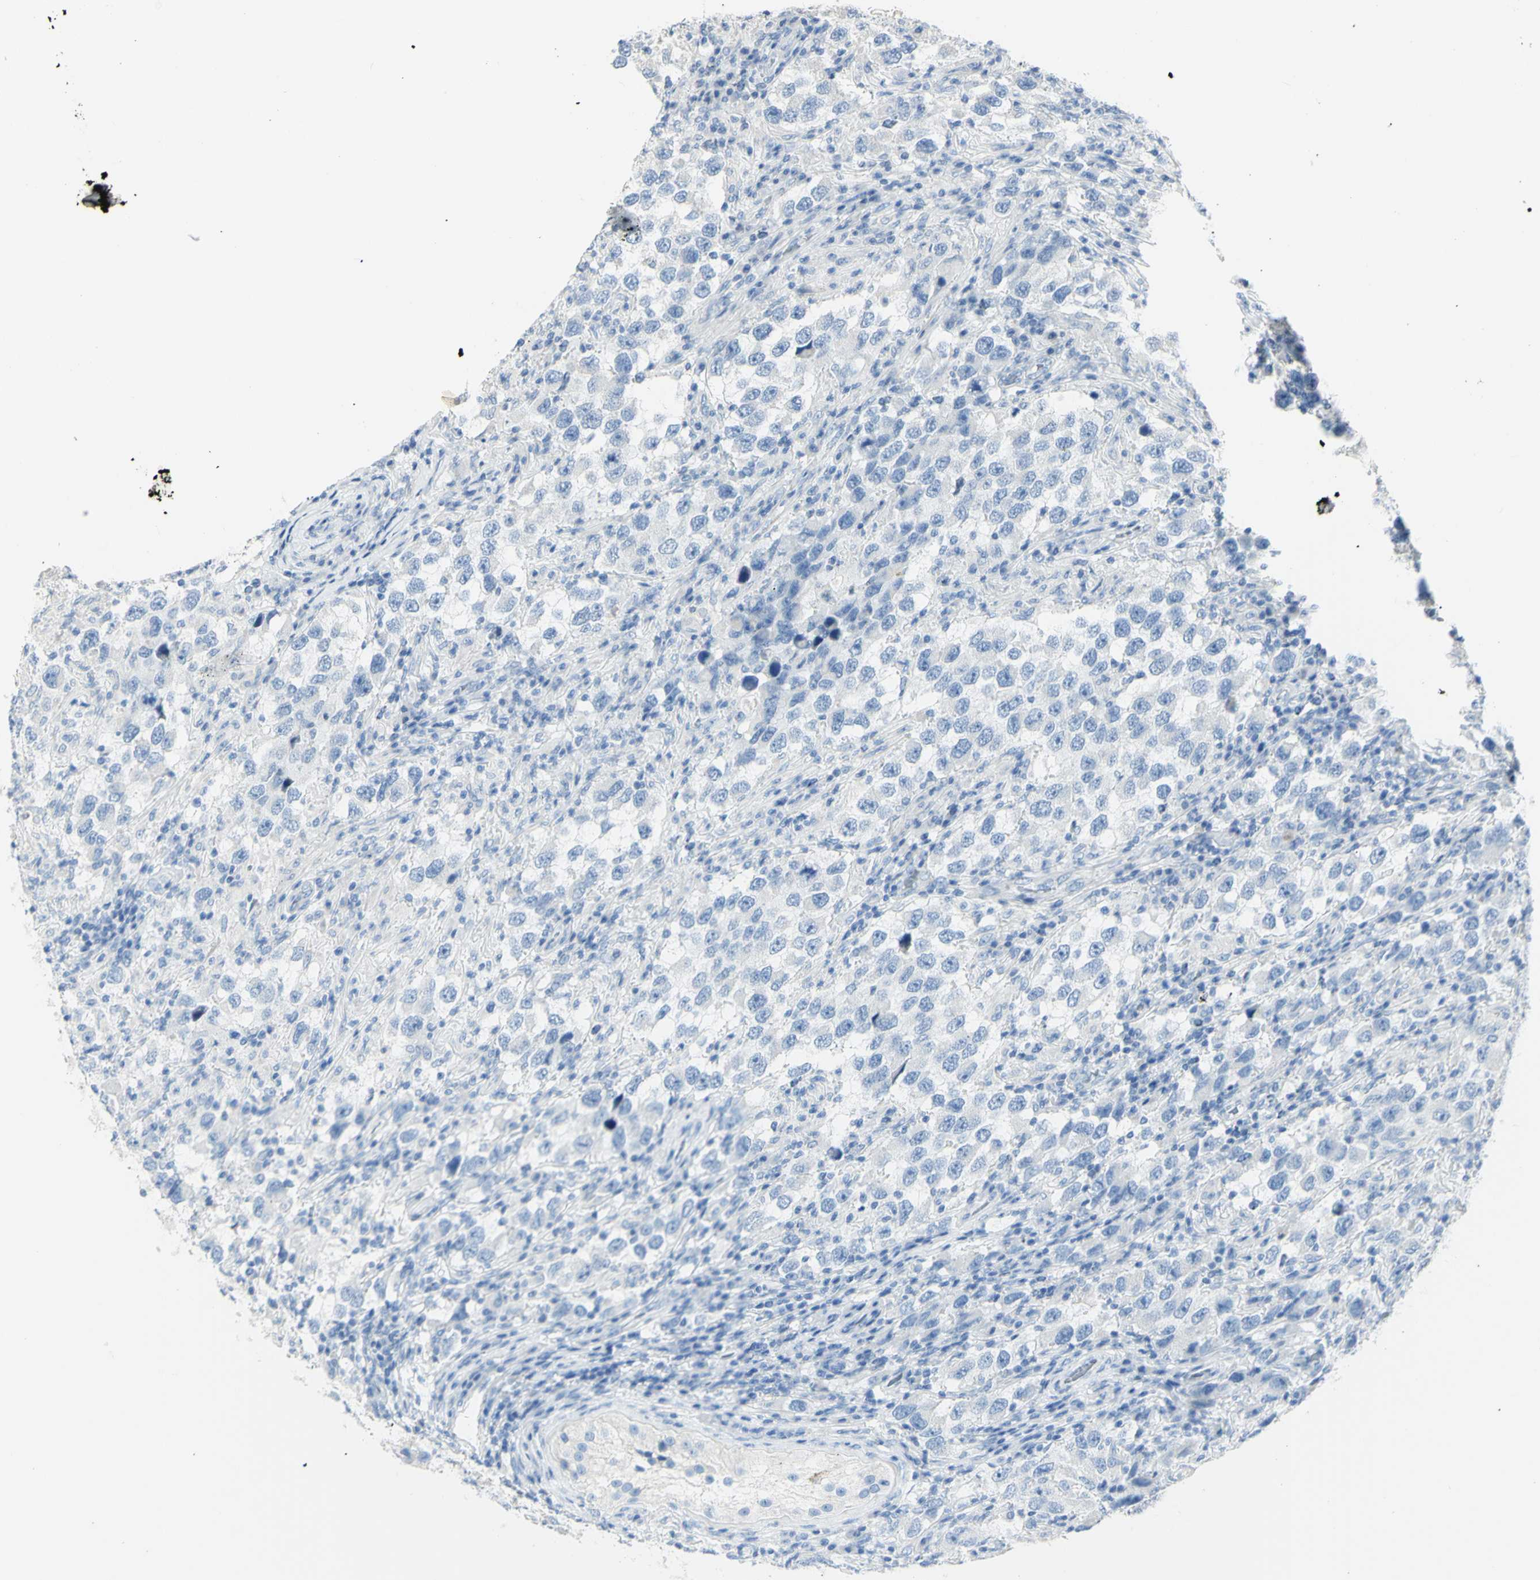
{"staining": {"intensity": "negative", "quantity": "none", "location": "none"}, "tissue": "testis cancer", "cell_type": "Tumor cells", "image_type": "cancer", "snomed": [{"axis": "morphology", "description": "Carcinoma, Embryonal, NOS"}, {"axis": "topography", "description": "Testis"}], "caption": "IHC photomicrograph of neoplastic tissue: human embryonal carcinoma (testis) stained with DAB (3,3'-diaminobenzidine) displays no significant protein positivity in tumor cells. (Stains: DAB (3,3'-diaminobenzidine) immunohistochemistry (IHC) with hematoxylin counter stain, Microscopy: brightfield microscopy at high magnification).", "gene": "LETM1", "patient": {"sex": "male", "age": 21}}